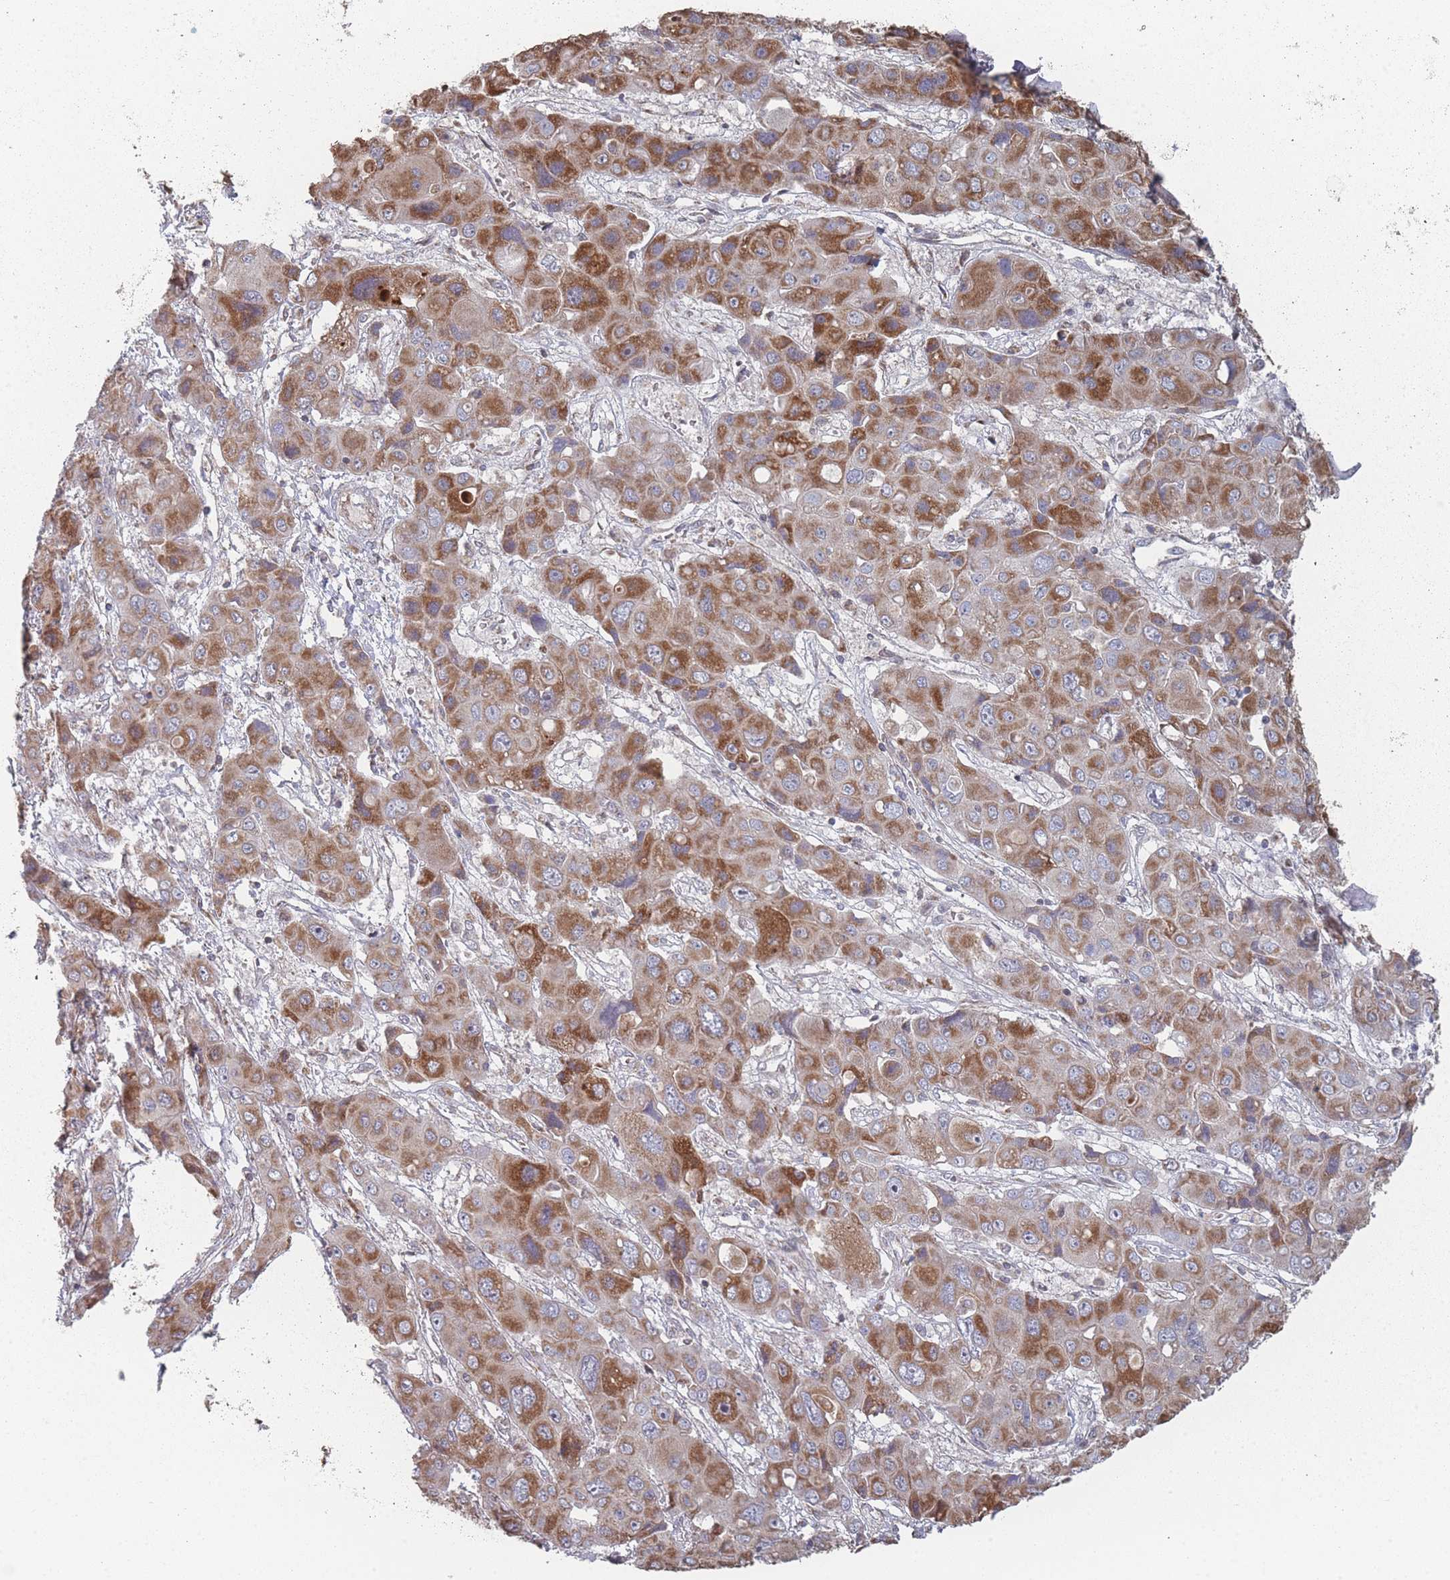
{"staining": {"intensity": "moderate", "quantity": ">75%", "location": "cytoplasmic/membranous"}, "tissue": "liver cancer", "cell_type": "Tumor cells", "image_type": "cancer", "snomed": [{"axis": "morphology", "description": "Cholangiocarcinoma"}, {"axis": "topography", "description": "Liver"}], "caption": "IHC image of neoplastic tissue: human cholangiocarcinoma (liver) stained using immunohistochemistry displays medium levels of moderate protein expression localized specifically in the cytoplasmic/membranous of tumor cells, appearing as a cytoplasmic/membranous brown color.", "gene": "PSMB3", "patient": {"sex": "male", "age": 67}}